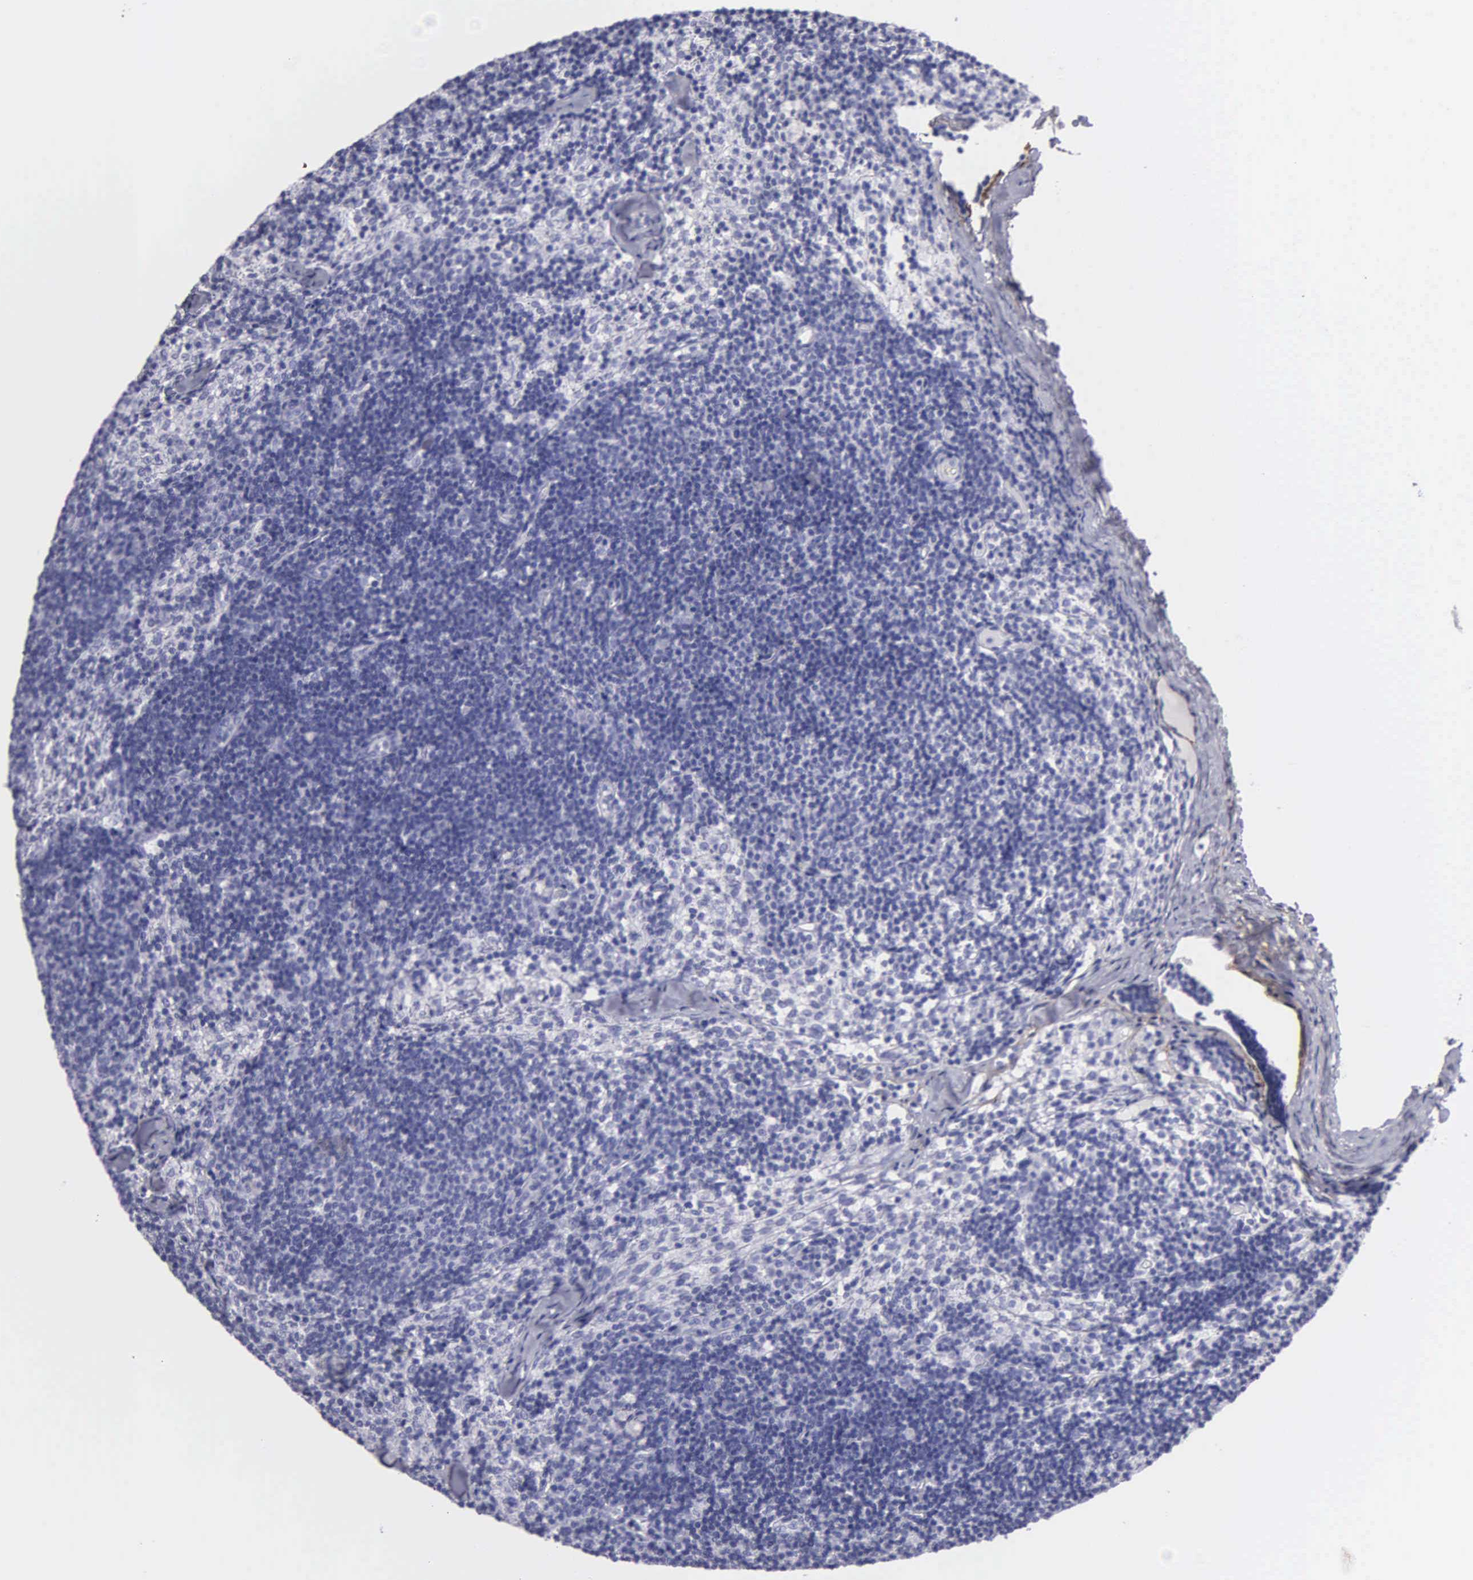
{"staining": {"intensity": "negative", "quantity": "none", "location": "none"}, "tissue": "lymph node", "cell_type": "Germinal center cells", "image_type": "normal", "snomed": [{"axis": "morphology", "description": "Normal tissue, NOS"}, {"axis": "topography", "description": "Lymph node"}], "caption": "An image of human lymph node is negative for staining in germinal center cells. (DAB immunohistochemistry with hematoxylin counter stain).", "gene": "FBLN5", "patient": {"sex": "female", "age": 35}}